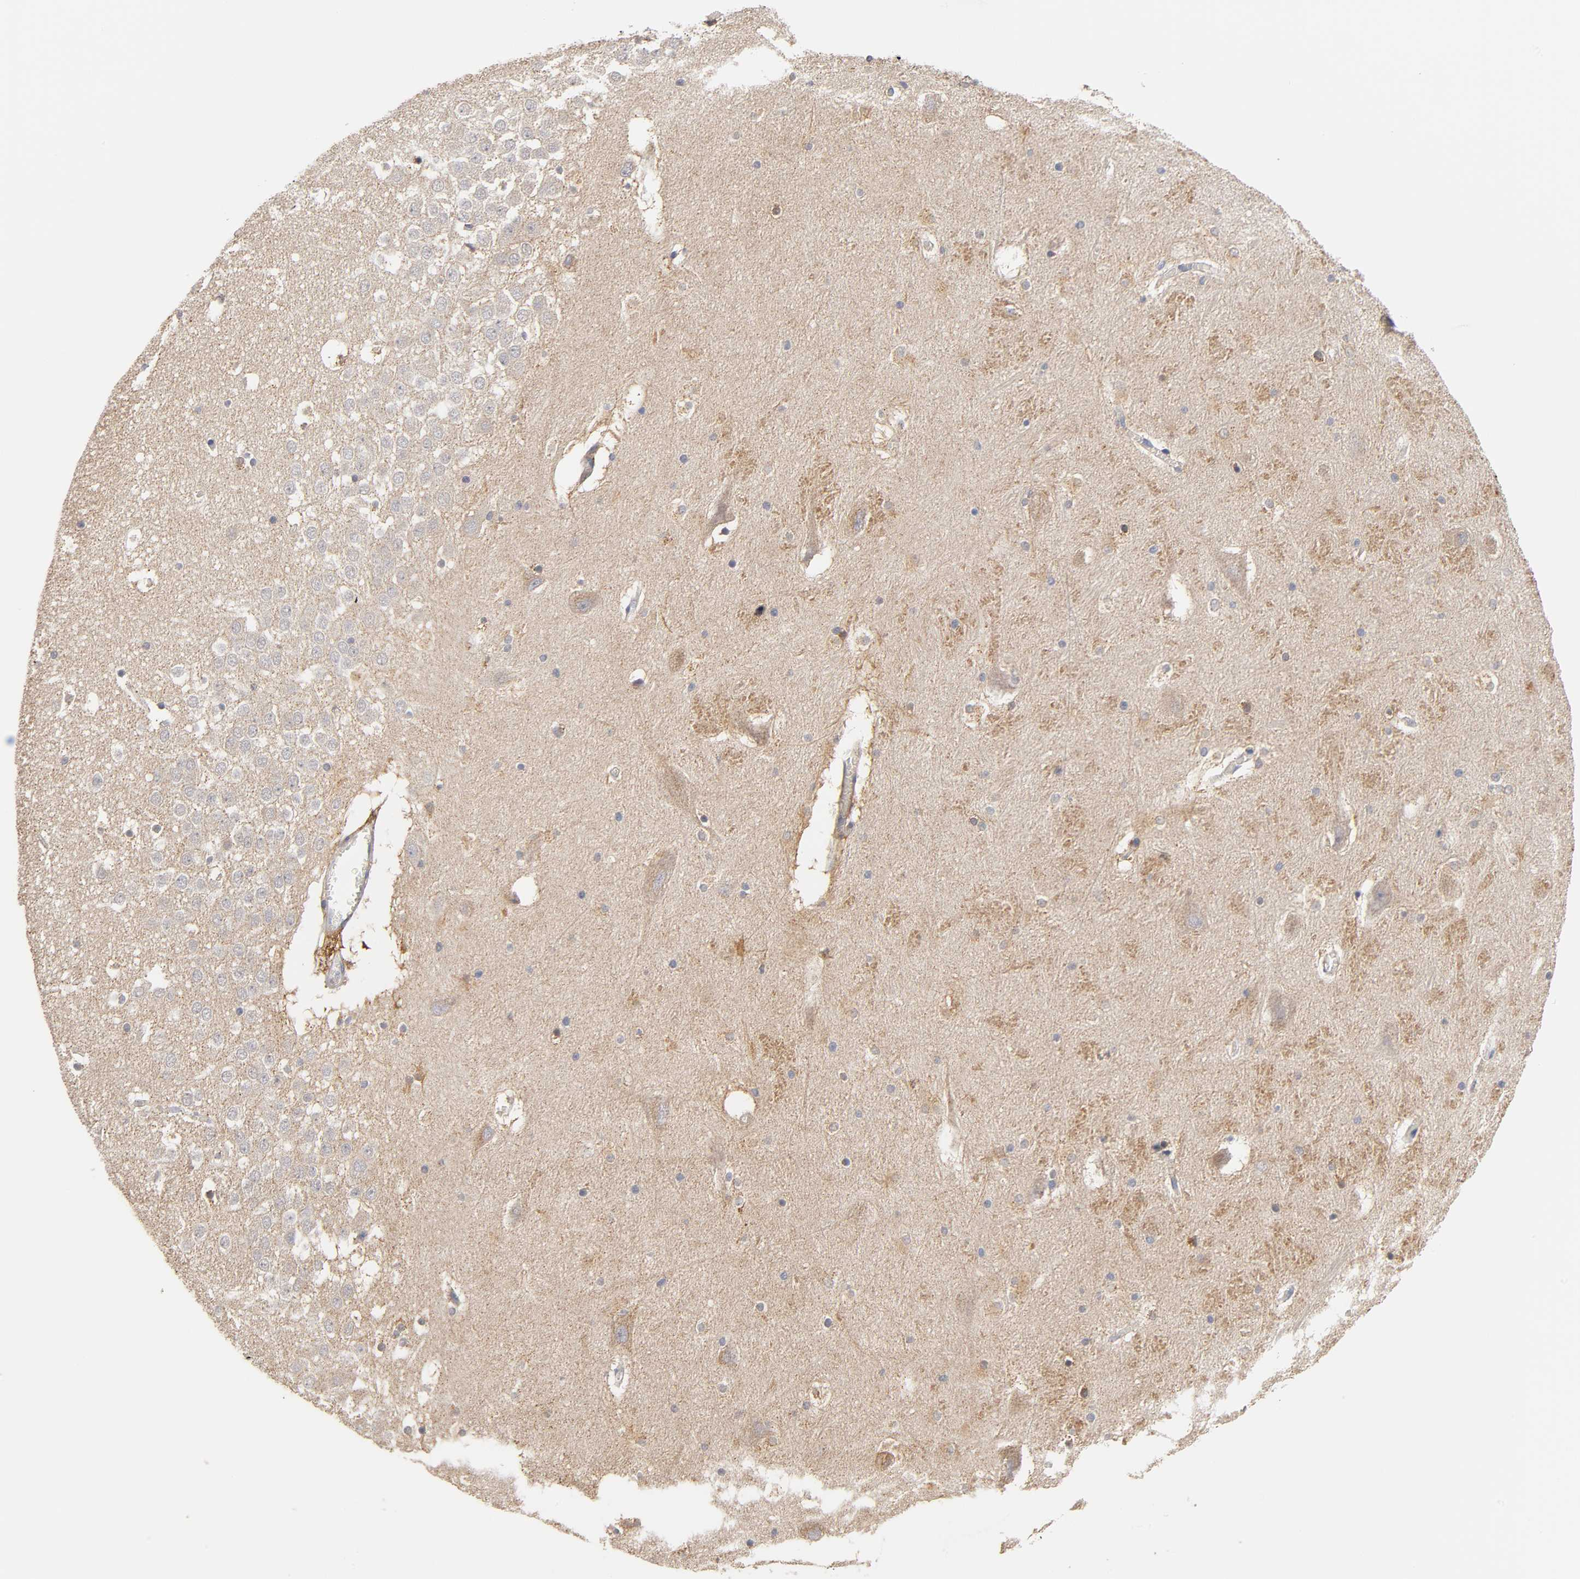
{"staining": {"intensity": "moderate", "quantity": "<25%", "location": "cytoplasmic/membranous"}, "tissue": "hippocampus", "cell_type": "Glial cells", "image_type": "normal", "snomed": [{"axis": "morphology", "description": "Normal tissue, NOS"}, {"axis": "topography", "description": "Hippocampus"}], "caption": "Glial cells display moderate cytoplasmic/membranous staining in about <25% of cells in benign hippocampus.", "gene": "GSTZ1", "patient": {"sex": "male", "age": 45}}